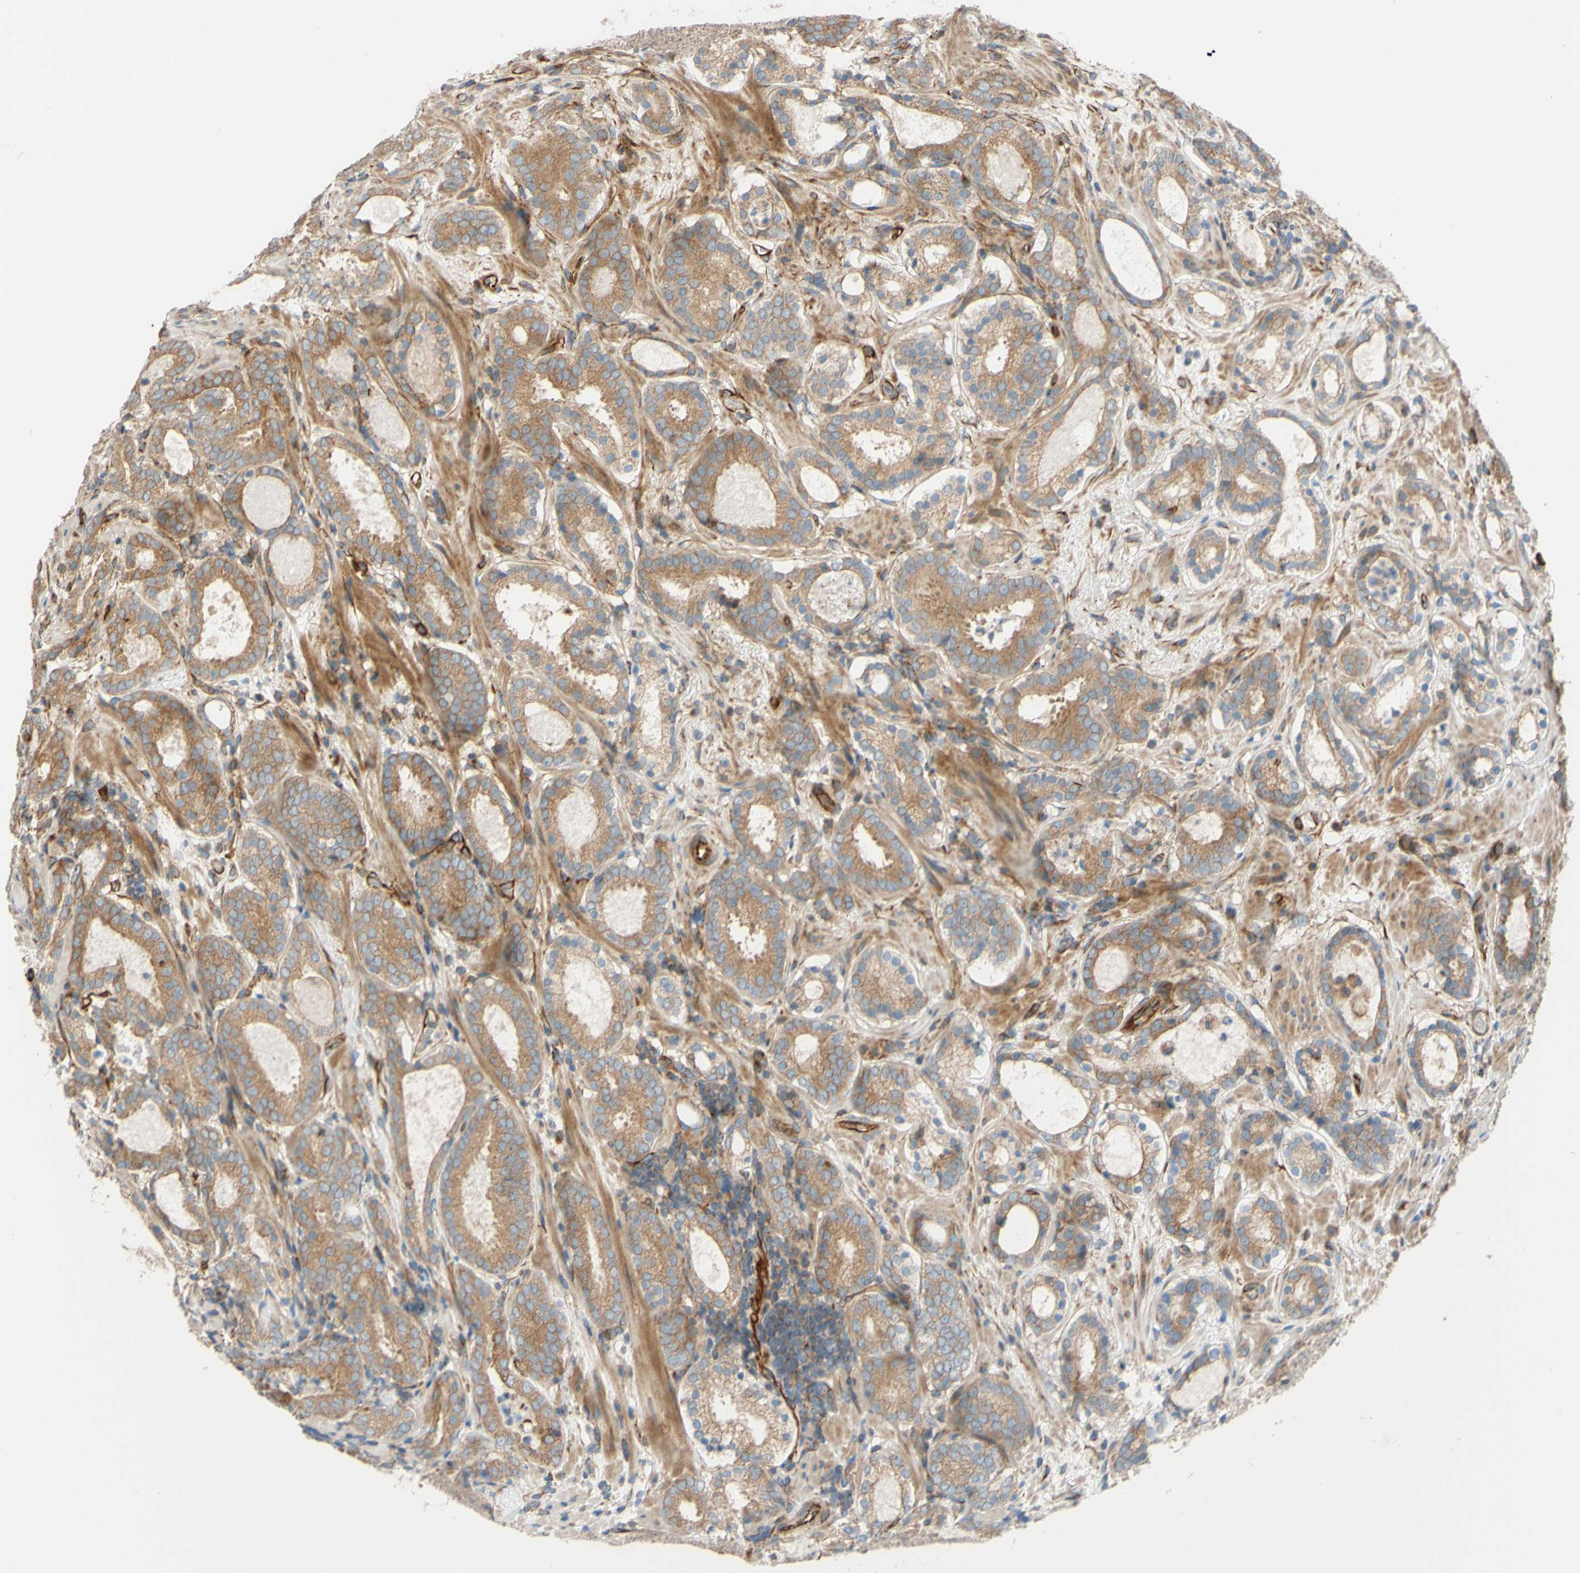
{"staining": {"intensity": "moderate", "quantity": ">75%", "location": "cytoplasmic/membranous"}, "tissue": "prostate cancer", "cell_type": "Tumor cells", "image_type": "cancer", "snomed": [{"axis": "morphology", "description": "Adenocarcinoma, Low grade"}, {"axis": "topography", "description": "Prostate"}], "caption": "Prostate adenocarcinoma (low-grade) stained with IHC shows moderate cytoplasmic/membranous positivity in approximately >75% of tumor cells.", "gene": "C1orf43", "patient": {"sex": "male", "age": 69}}